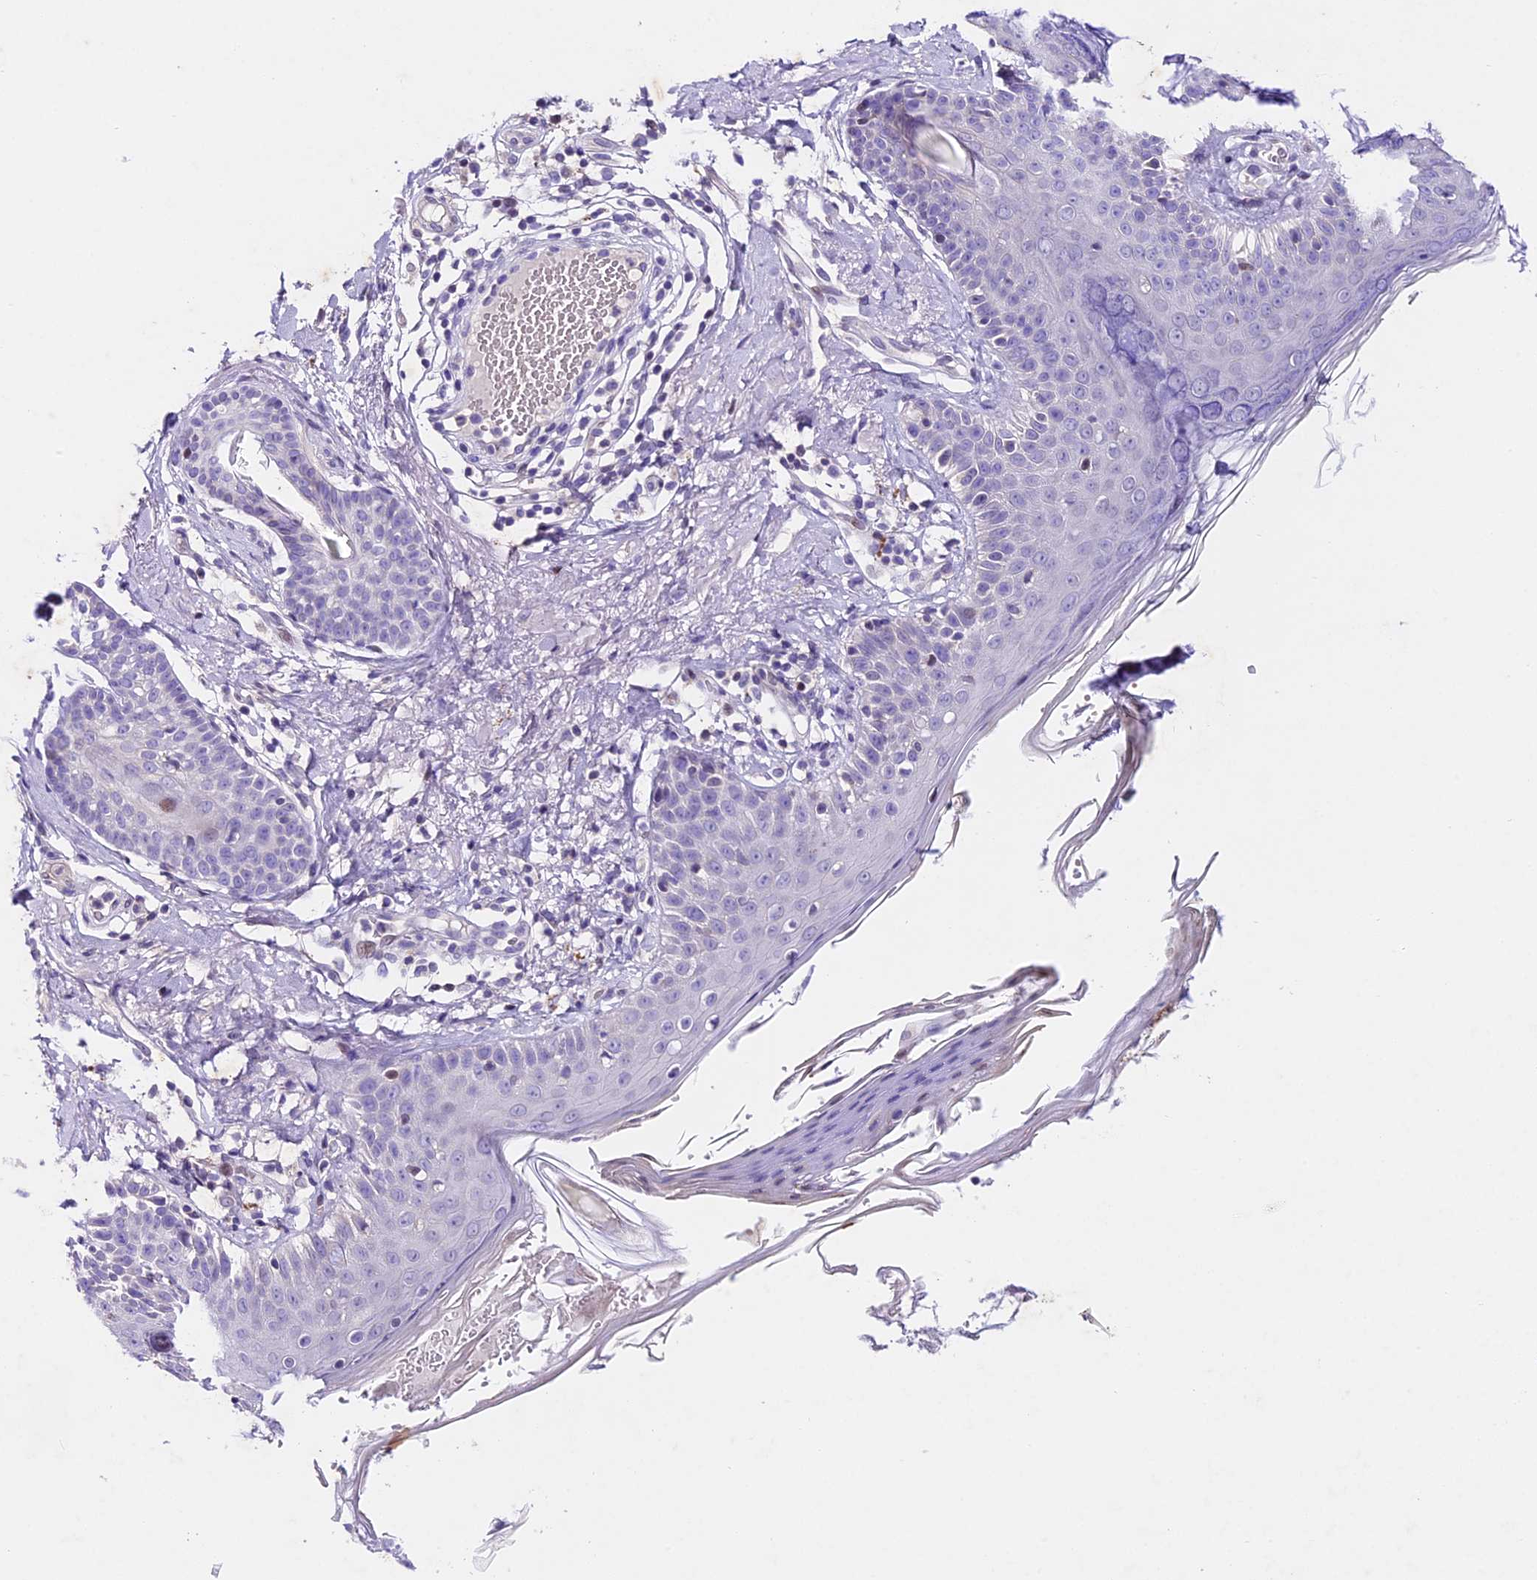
{"staining": {"intensity": "negative", "quantity": "none", "location": "none"}, "tissue": "skin cancer", "cell_type": "Tumor cells", "image_type": "cancer", "snomed": [{"axis": "morphology", "description": "Basal cell carcinoma"}, {"axis": "topography", "description": "Skin"}], "caption": "IHC micrograph of neoplastic tissue: skin cancer (basal cell carcinoma) stained with DAB (3,3'-diaminobenzidine) shows no significant protein positivity in tumor cells.", "gene": "IFT140", "patient": {"sex": "male", "age": 62}}